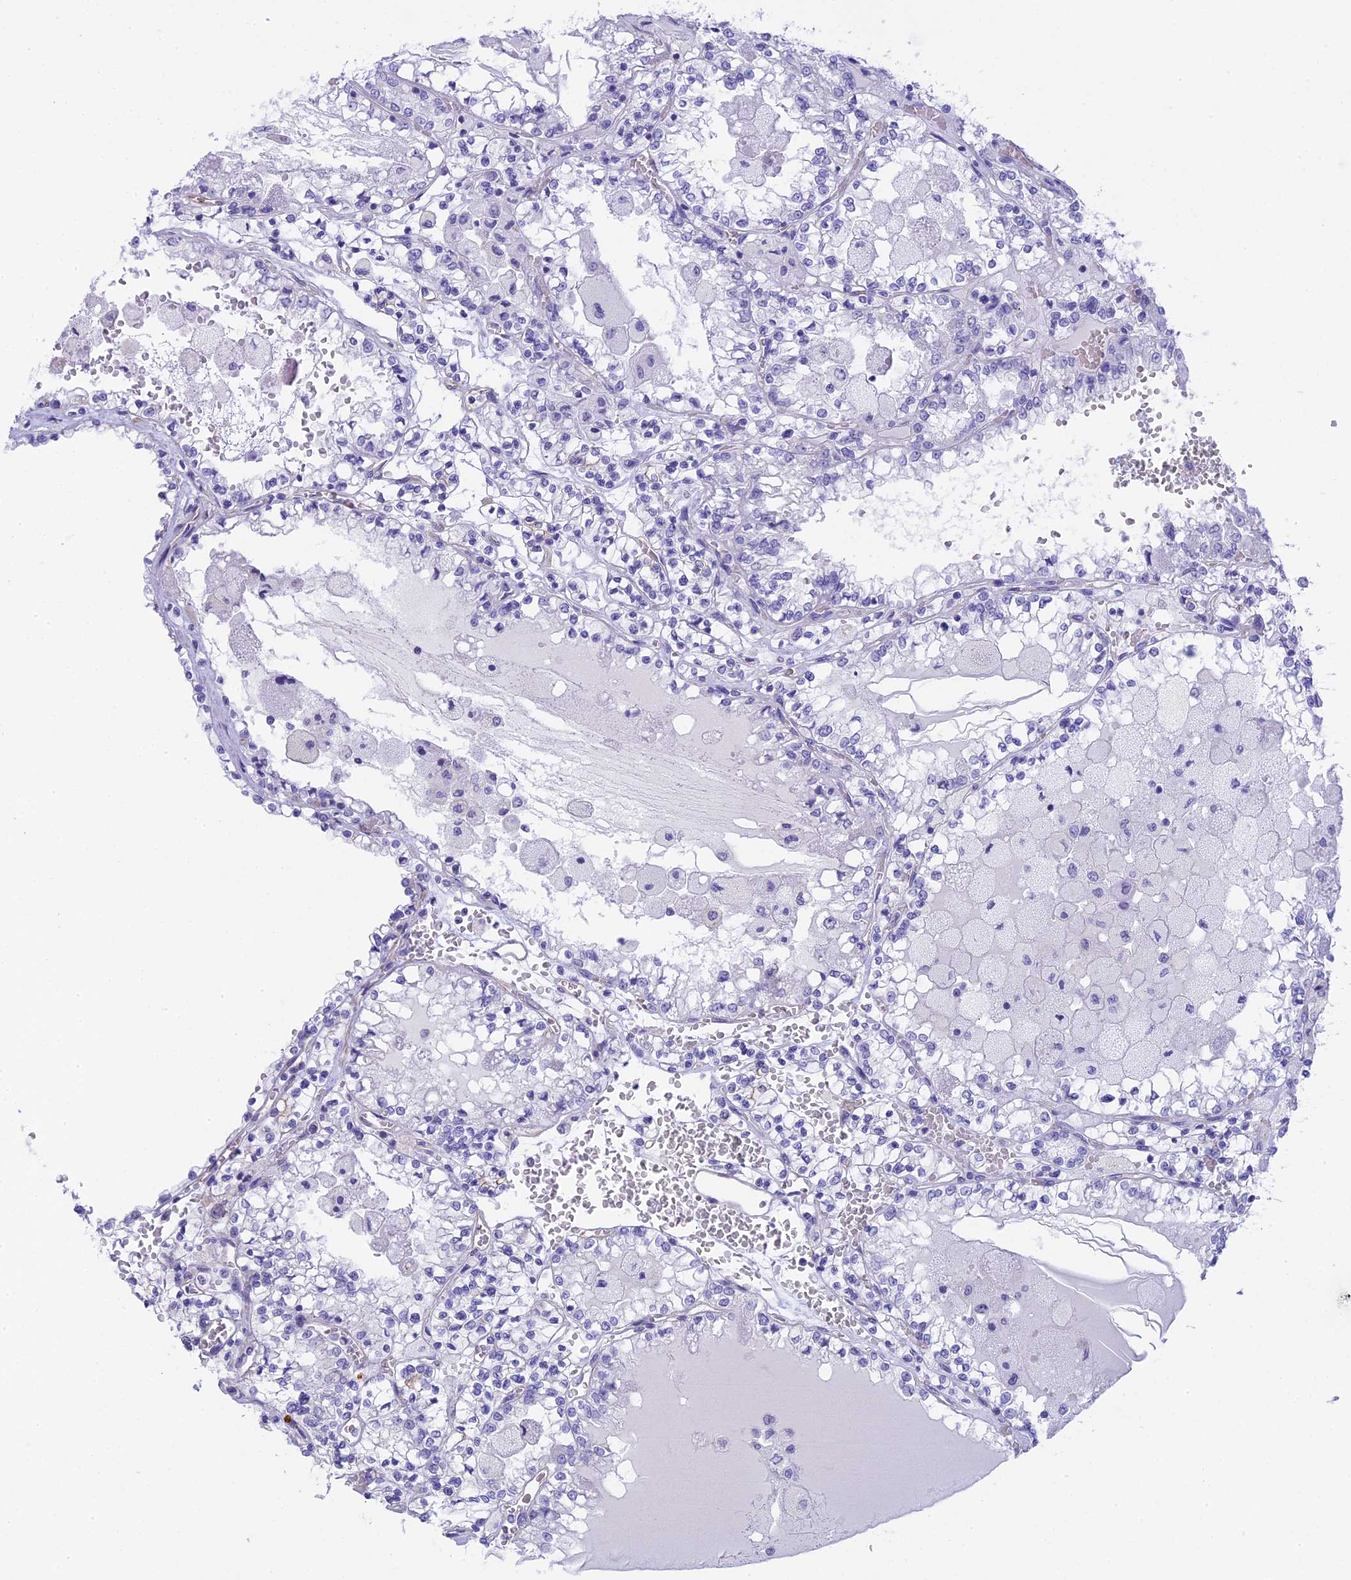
{"staining": {"intensity": "negative", "quantity": "none", "location": "none"}, "tissue": "renal cancer", "cell_type": "Tumor cells", "image_type": "cancer", "snomed": [{"axis": "morphology", "description": "Adenocarcinoma, NOS"}, {"axis": "topography", "description": "Kidney"}], "caption": "Tumor cells are negative for brown protein staining in renal cancer. The staining was performed using DAB (3,3'-diaminobenzidine) to visualize the protein expression in brown, while the nuclei were stained in blue with hematoxylin (Magnification: 20x).", "gene": "TACSTD2", "patient": {"sex": "female", "age": 56}}